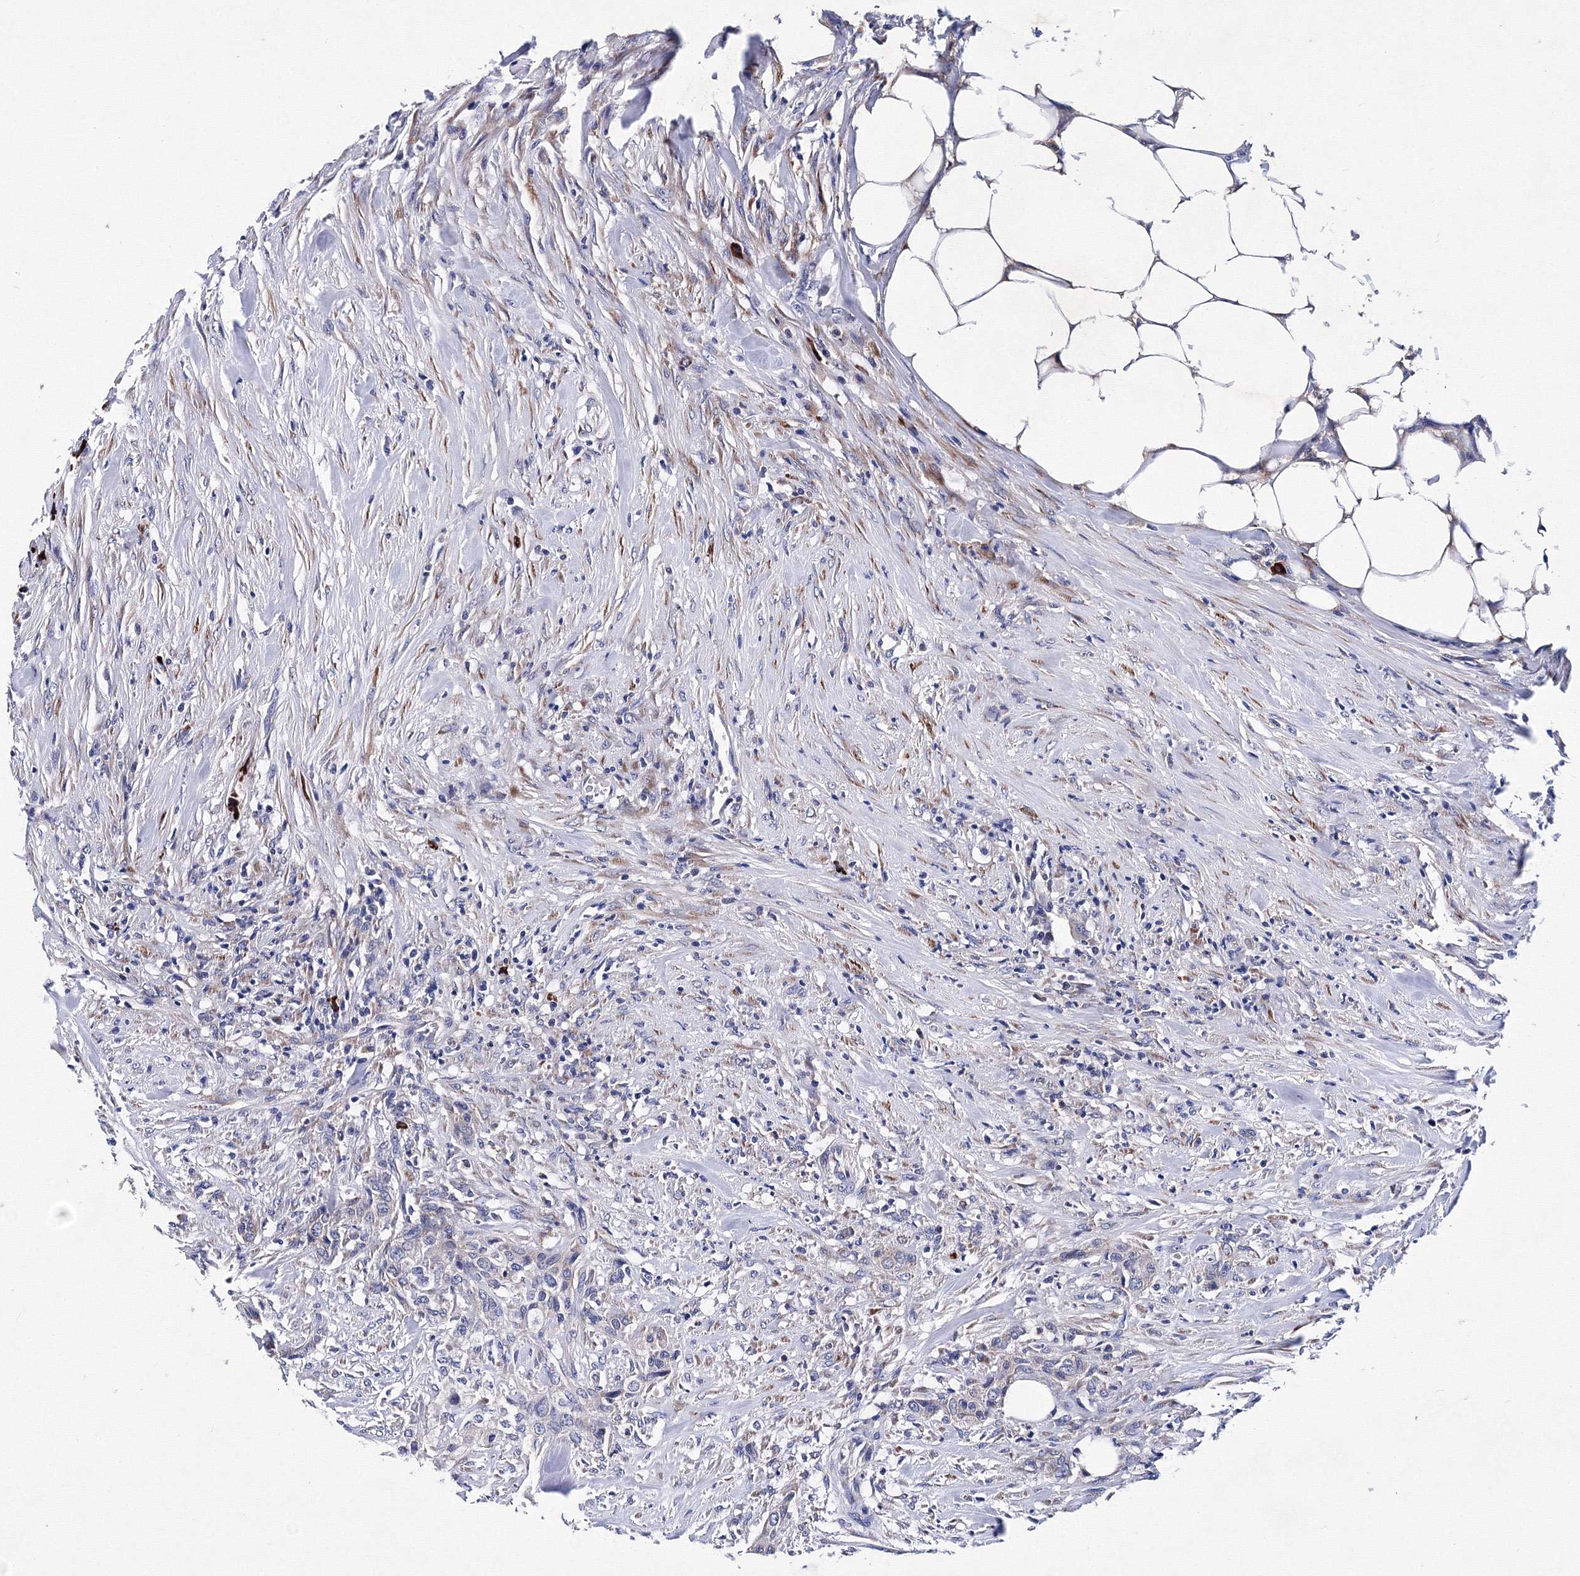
{"staining": {"intensity": "negative", "quantity": "none", "location": "none"}, "tissue": "urothelial cancer", "cell_type": "Tumor cells", "image_type": "cancer", "snomed": [{"axis": "morphology", "description": "Urothelial carcinoma, High grade"}, {"axis": "topography", "description": "Urinary bladder"}], "caption": "This is an immunohistochemistry (IHC) photomicrograph of human urothelial cancer. There is no expression in tumor cells.", "gene": "TRPM2", "patient": {"sex": "male", "age": 35}}